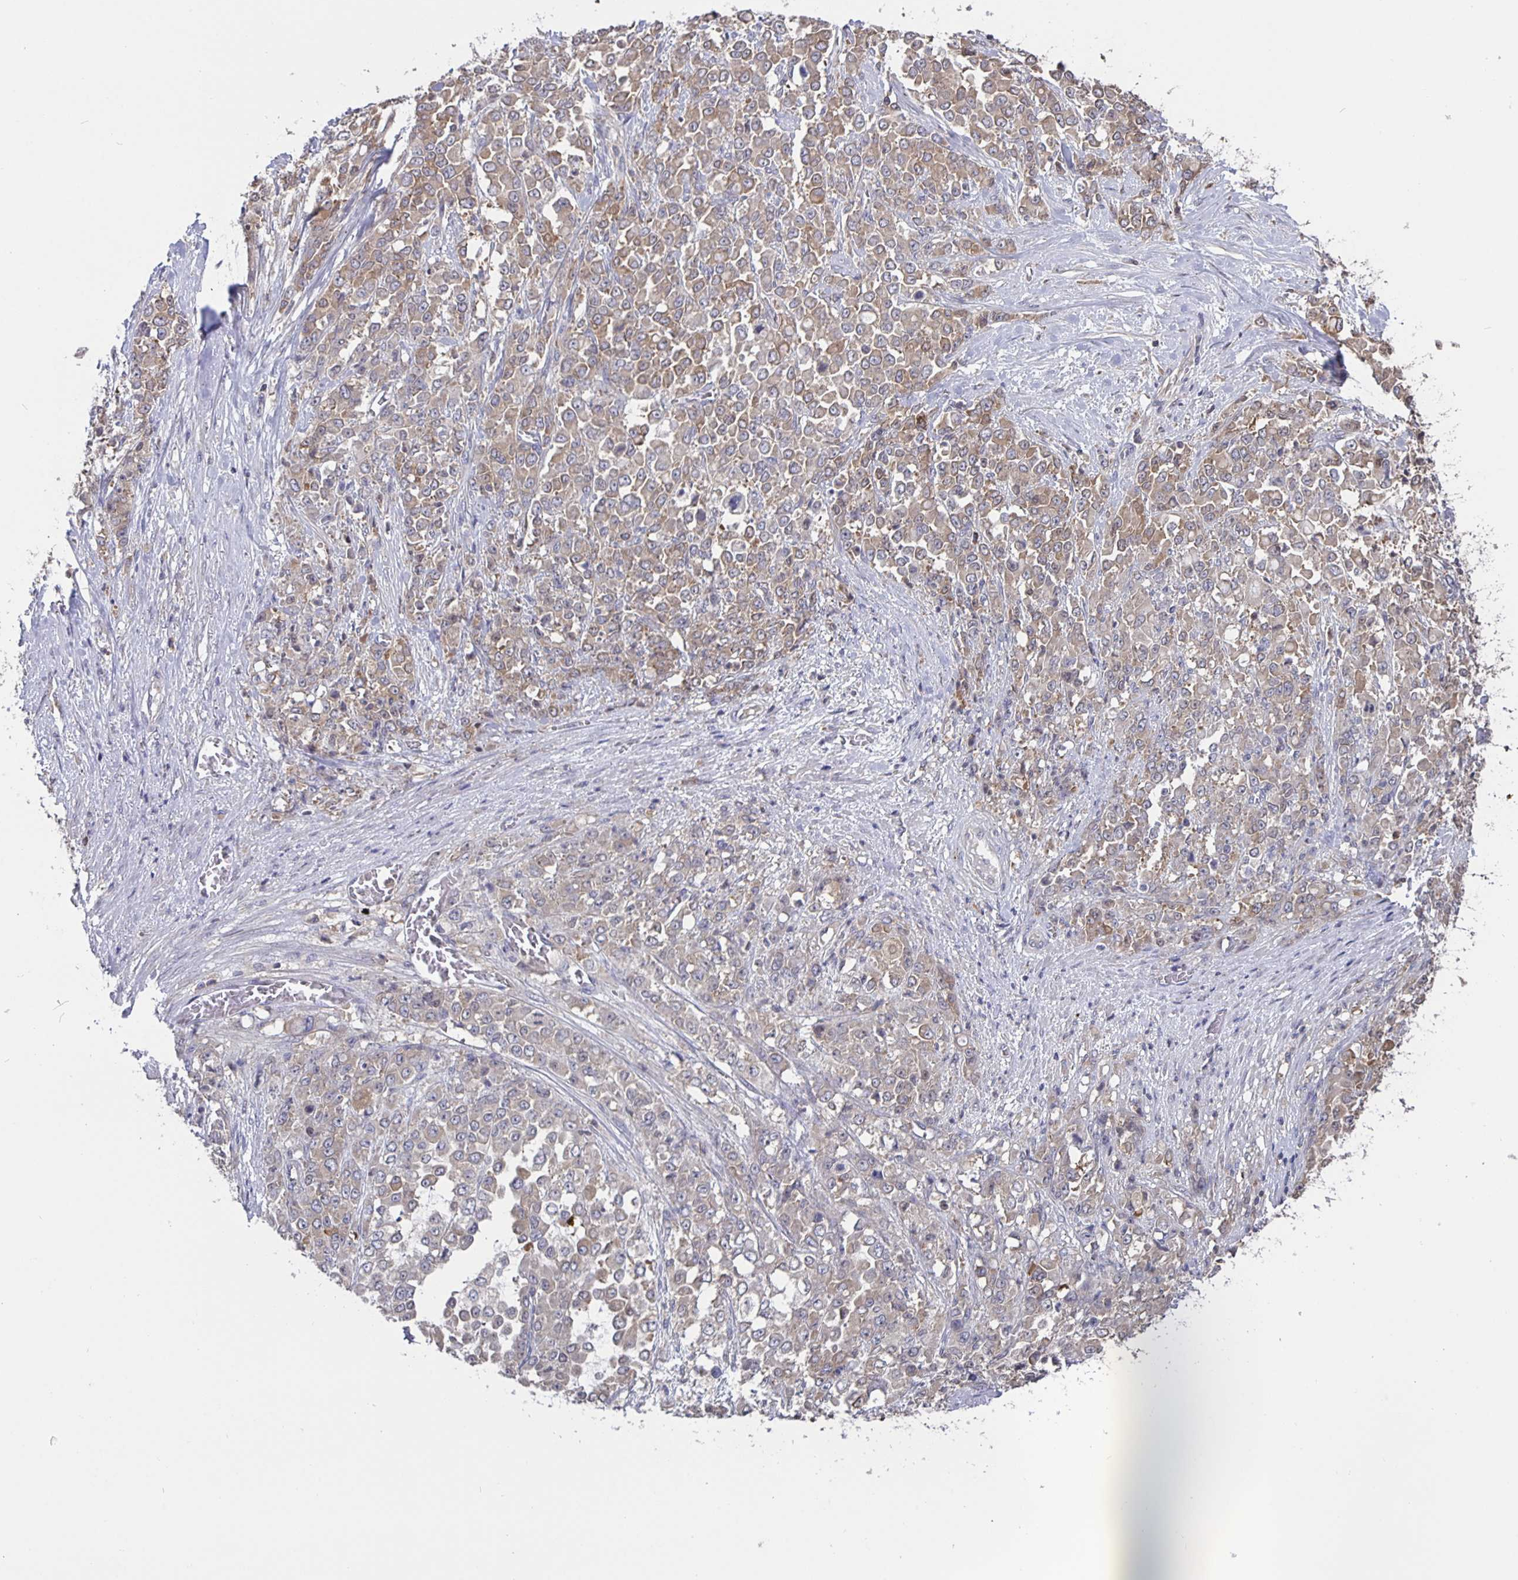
{"staining": {"intensity": "moderate", "quantity": "25%-75%", "location": "cytoplasmic/membranous"}, "tissue": "stomach cancer", "cell_type": "Tumor cells", "image_type": "cancer", "snomed": [{"axis": "morphology", "description": "Adenocarcinoma, NOS"}, {"axis": "topography", "description": "Stomach"}], "caption": "About 25%-75% of tumor cells in human adenocarcinoma (stomach) reveal moderate cytoplasmic/membranous protein positivity as visualized by brown immunohistochemical staining.", "gene": "FEM1C", "patient": {"sex": "female", "age": 76}}